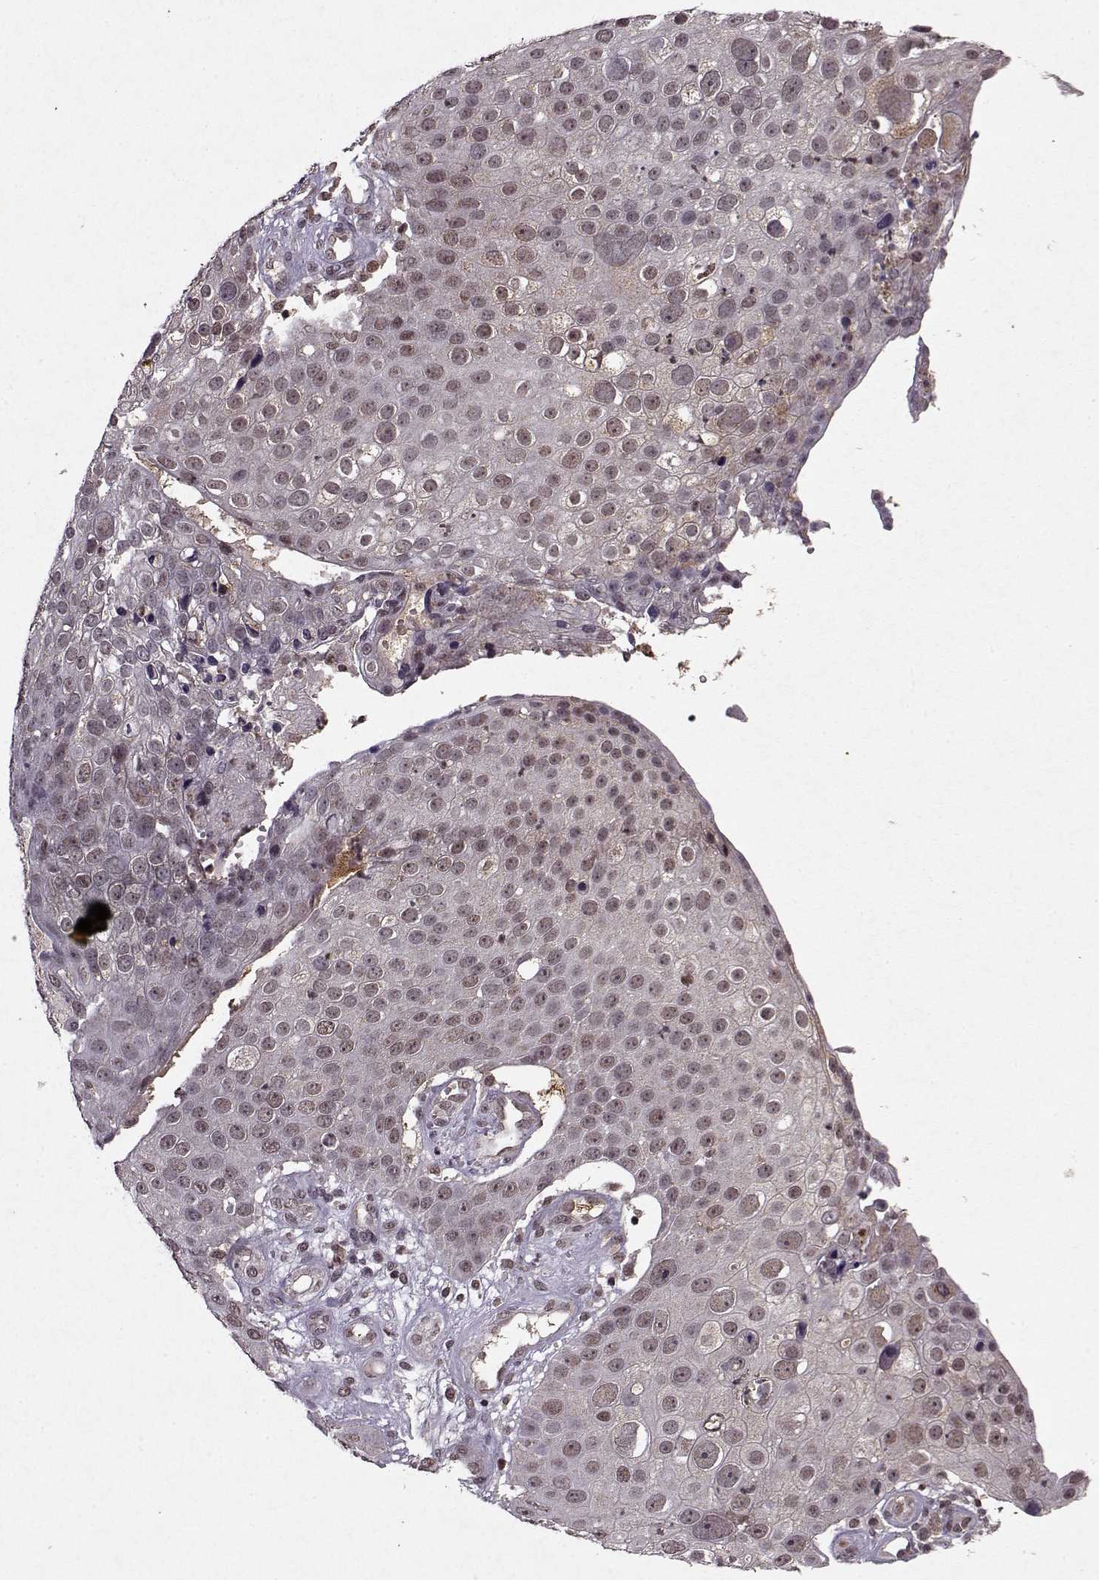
{"staining": {"intensity": "weak", "quantity": ">75%", "location": "nuclear"}, "tissue": "skin cancer", "cell_type": "Tumor cells", "image_type": "cancer", "snomed": [{"axis": "morphology", "description": "Squamous cell carcinoma, NOS"}, {"axis": "topography", "description": "Skin"}], "caption": "Protein analysis of skin cancer tissue demonstrates weak nuclear staining in approximately >75% of tumor cells.", "gene": "PSMA7", "patient": {"sex": "male", "age": 71}}